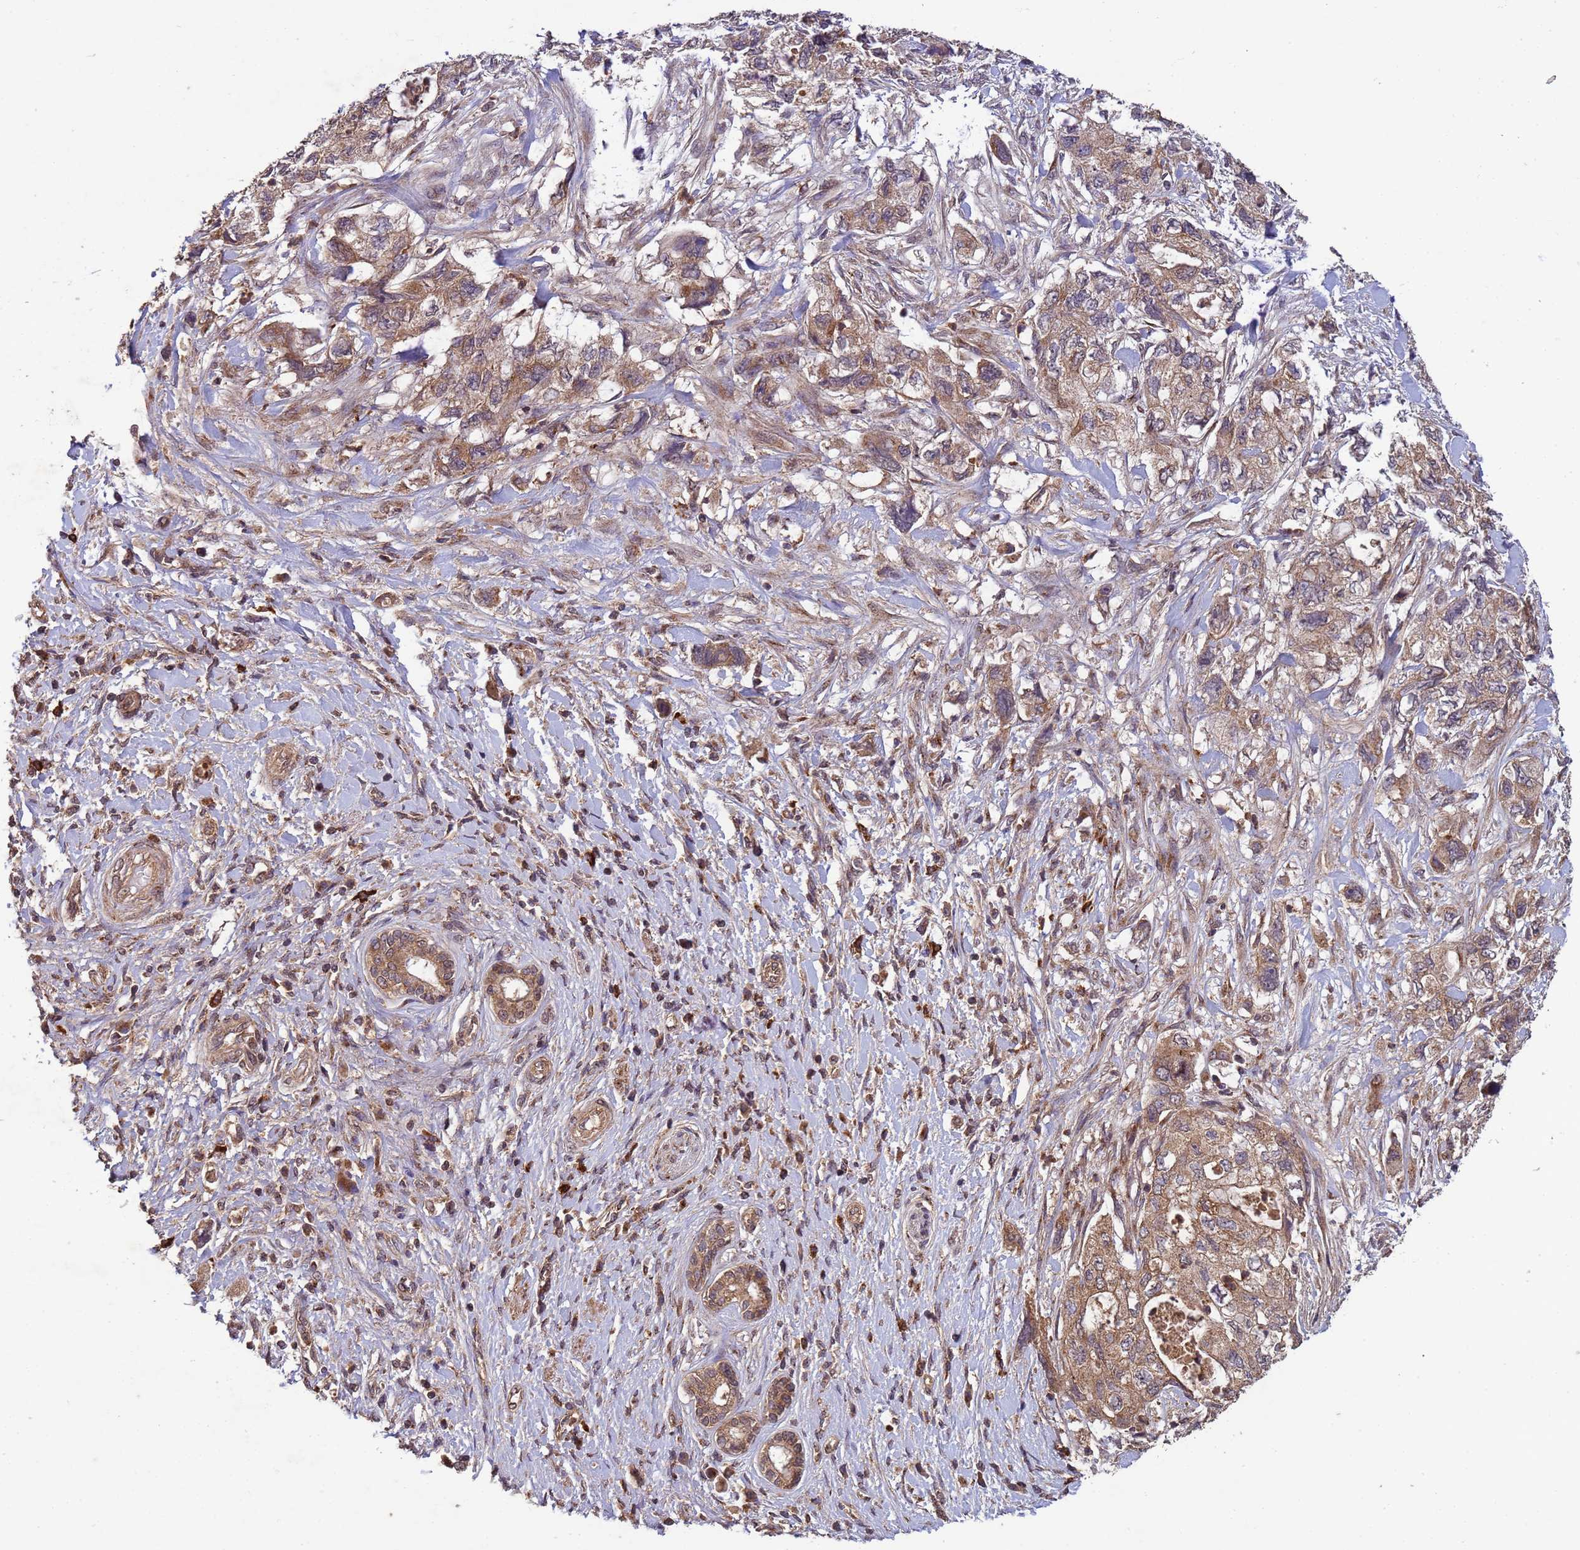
{"staining": {"intensity": "moderate", "quantity": ">75%", "location": "cytoplasmic/membranous"}, "tissue": "pancreatic cancer", "cell_type": "Tumor cells", "image_type": "cancer", "snomed": [{"axis": "morphology", "description": "Adenocarcinoma, NOS"}, {"axis": "topography", "description": "Pancreas"}], "caption": "High-power microscopy captured an immunohistochemistry image of pancreatic cancer (adenocarcinoma), revealing moderate cytoplasmic/membranous staining in approximately >75% of tumor cells. (Stains: DAB (3,3'-diaminobenzidine) in brown, nuclei in blue, Microscopy: brightfield microscopy at high magnification).", "gene": "FASTKD1", "patient": {"sex": "female", "age": 73}}